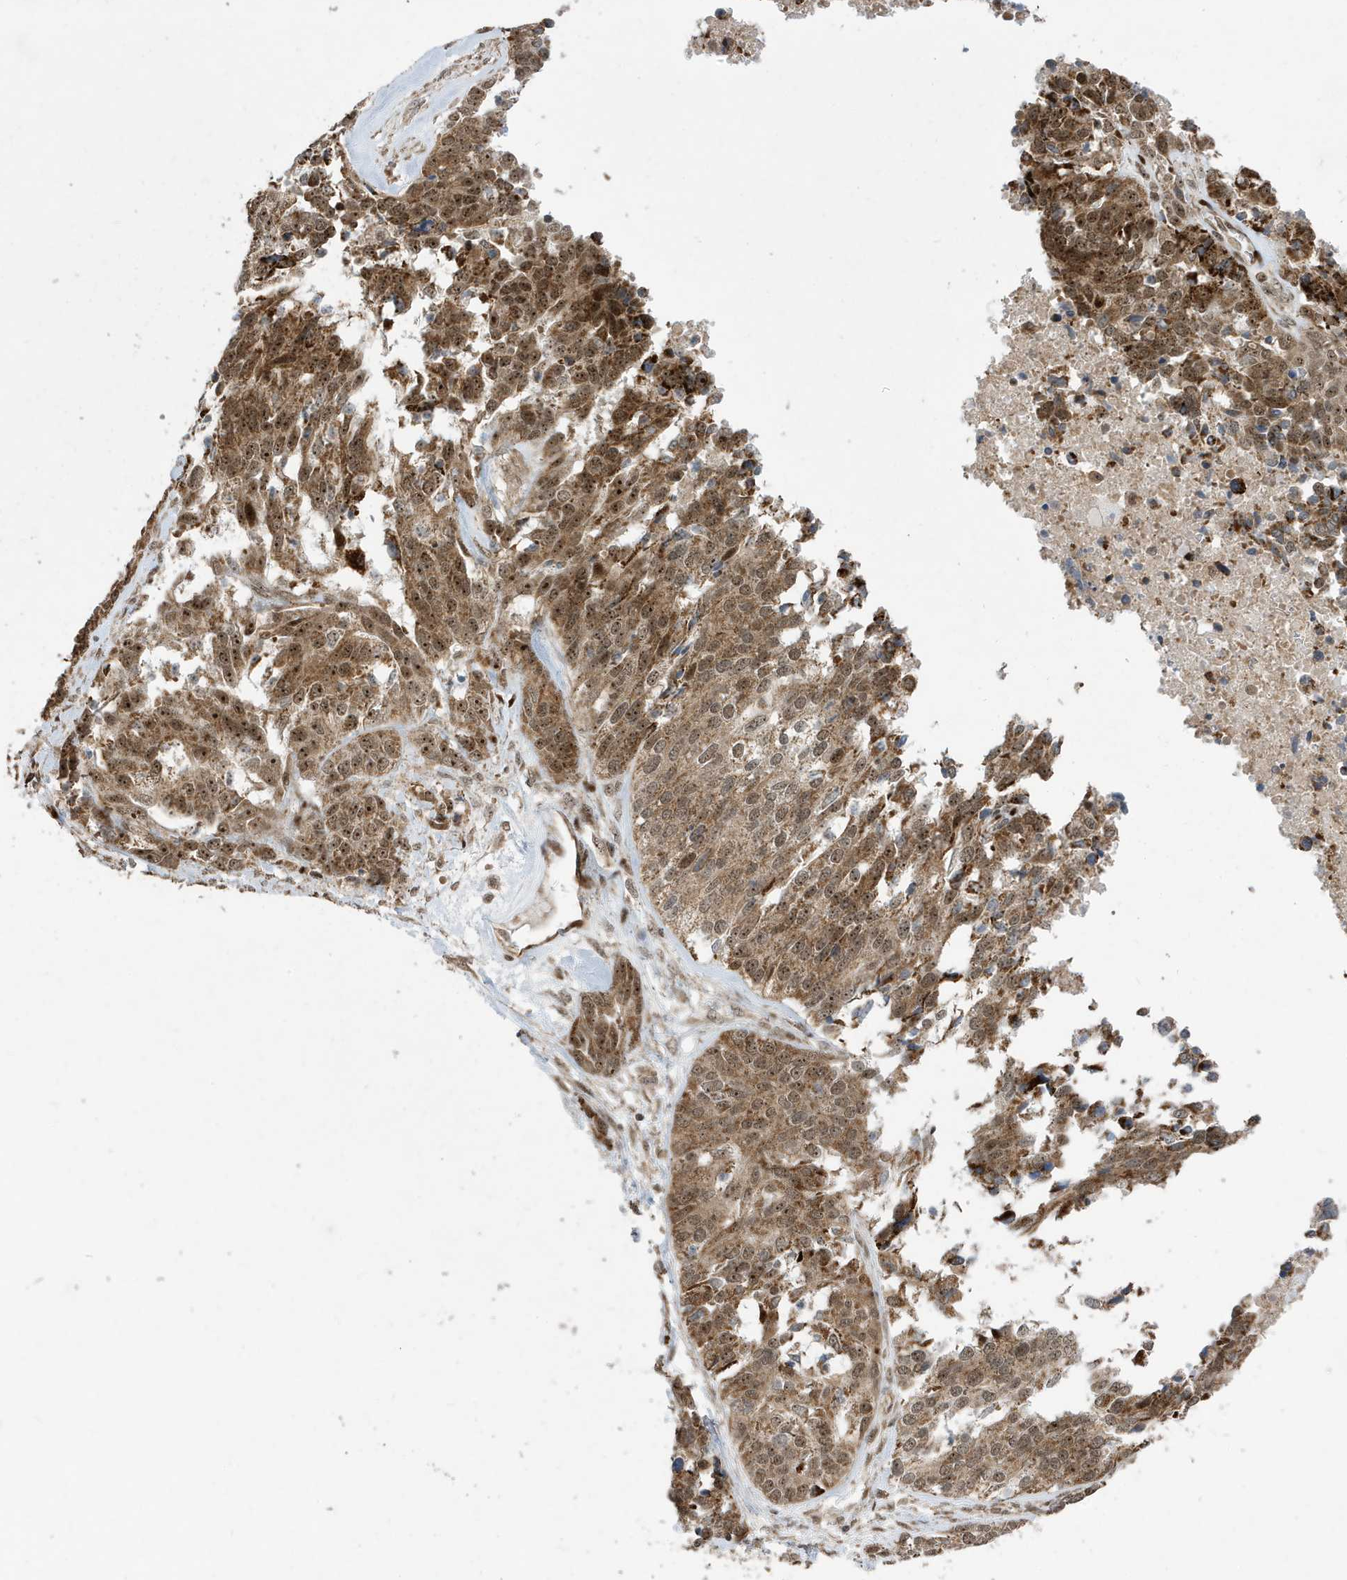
{"staining": {"intensity": "moderate", "quantity": ">75%", "location": "cytoplasmic/membranous,nuclear"}, "tissue": "ovarian cancer", "cell_type": "Tumor cells", "image_type": "cancer", "snomed": [{"axis": "morphology", "description": "Cystadenocarcinoma, serous, NOS"}, {"axis": "topography", "description": "Ovary"}], "caption": "Moderate cytoplasmic/membranous and nuclear positivity for a protein is identified in about >75% of tumor cells of ovarian serous cystadenocarcinoma using IHC.", "gene": "FAM9B", "patient": {"sex": "female", "age": 44}}